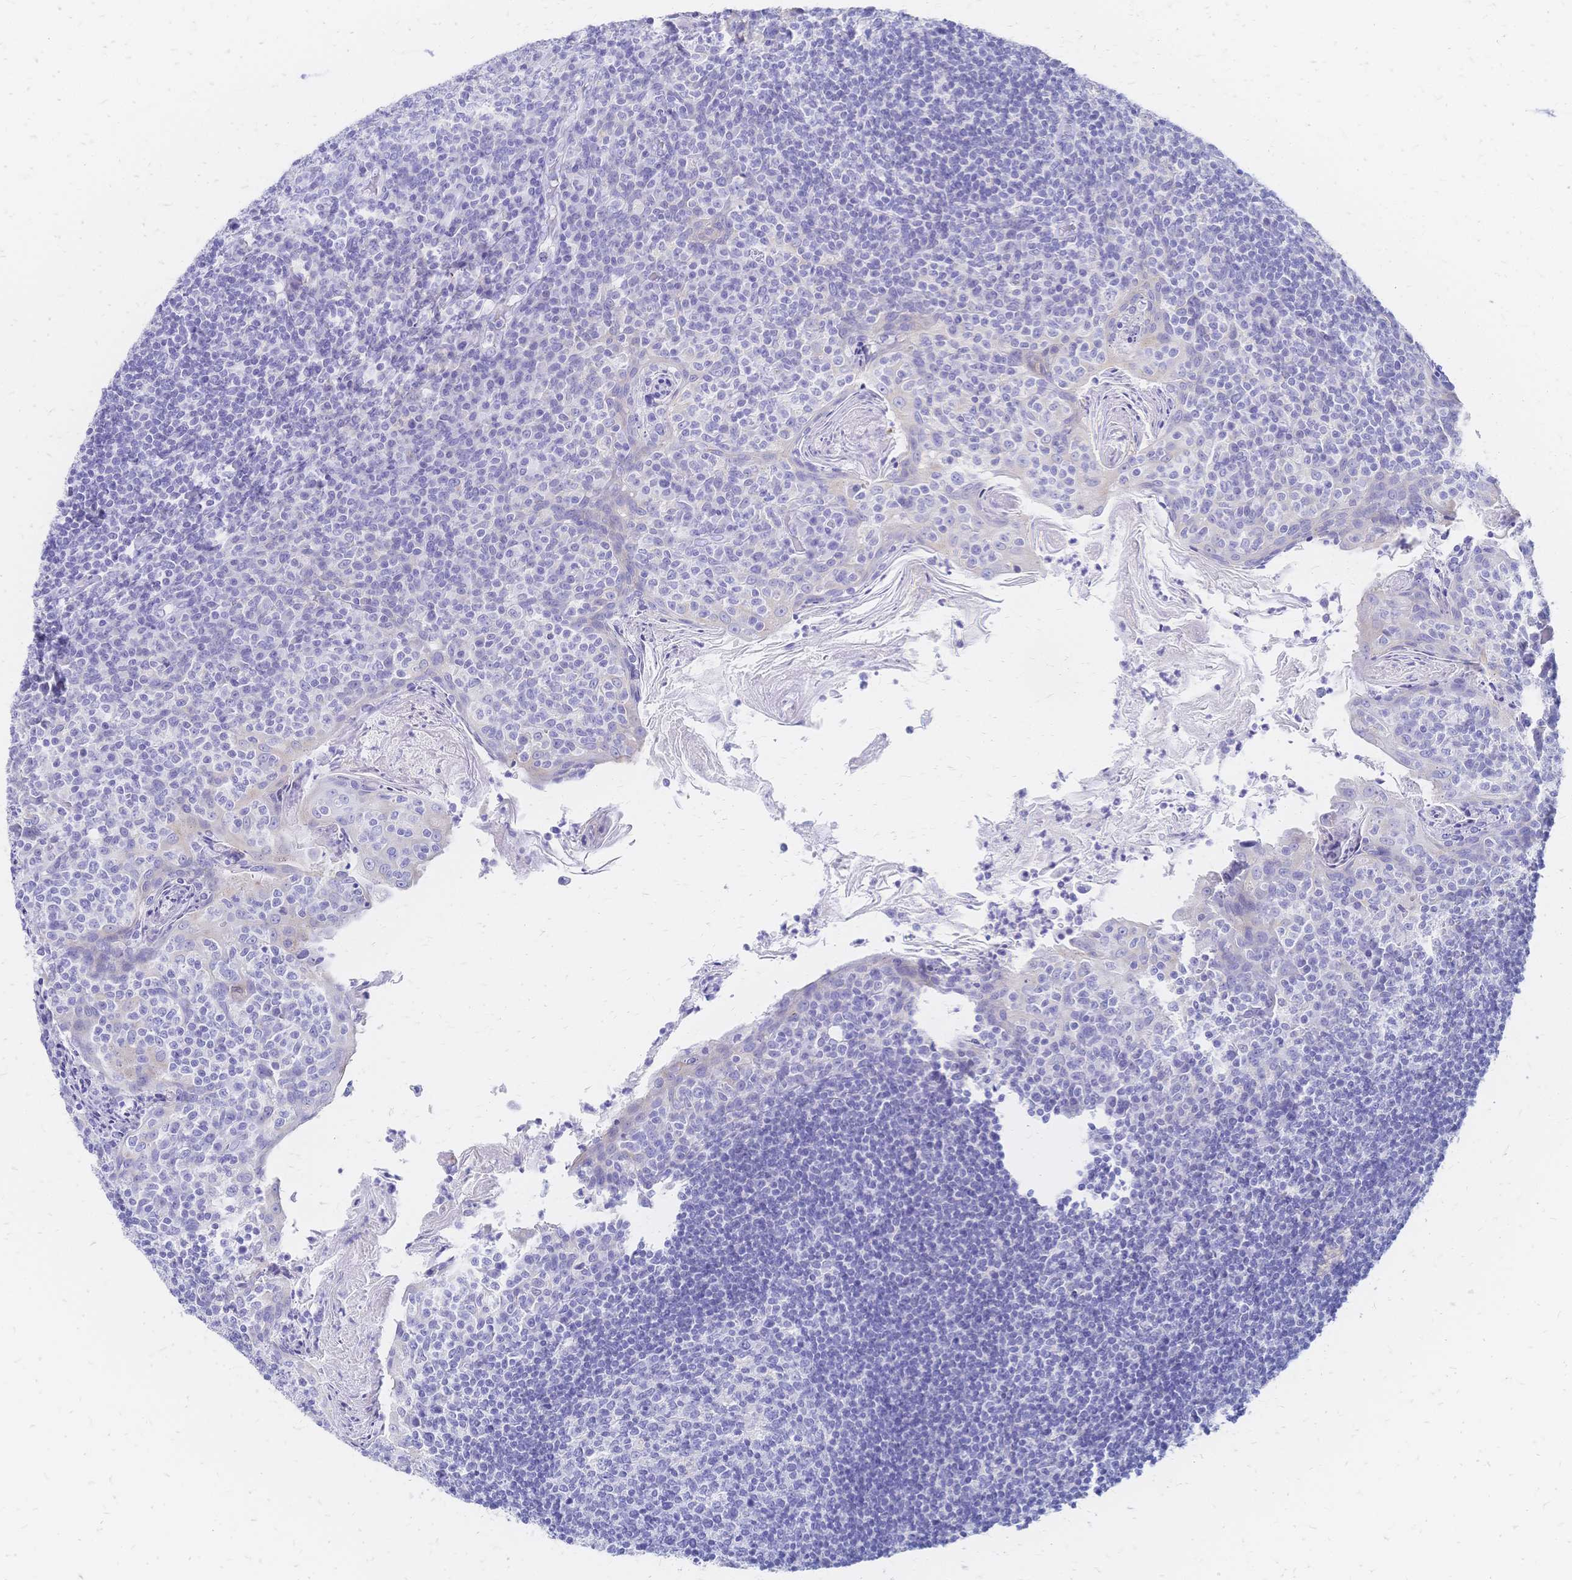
{"staining": {"intensity": "negative", "quantity": "none", "location": "none"}, "tissue": "tonsil", "cell_type": "Germinal center cells", "image_type": "normal", "snomed": [{"axis": "morphology", "description": "Normal tissue, NOS"}, {"axis": "topography", "description": "Tonsil"}], "caption": "Germinal center cells are negative for brown protein staining in benign tonsil. Brightfield microscopy of IHC stained with DAB (3,3'-diaminobenzidine) (brown) and hematoxylin (blue), captured at high magnification.", "gene": "SLC5A1", "patient": {"sex": "female", "age": 10}}